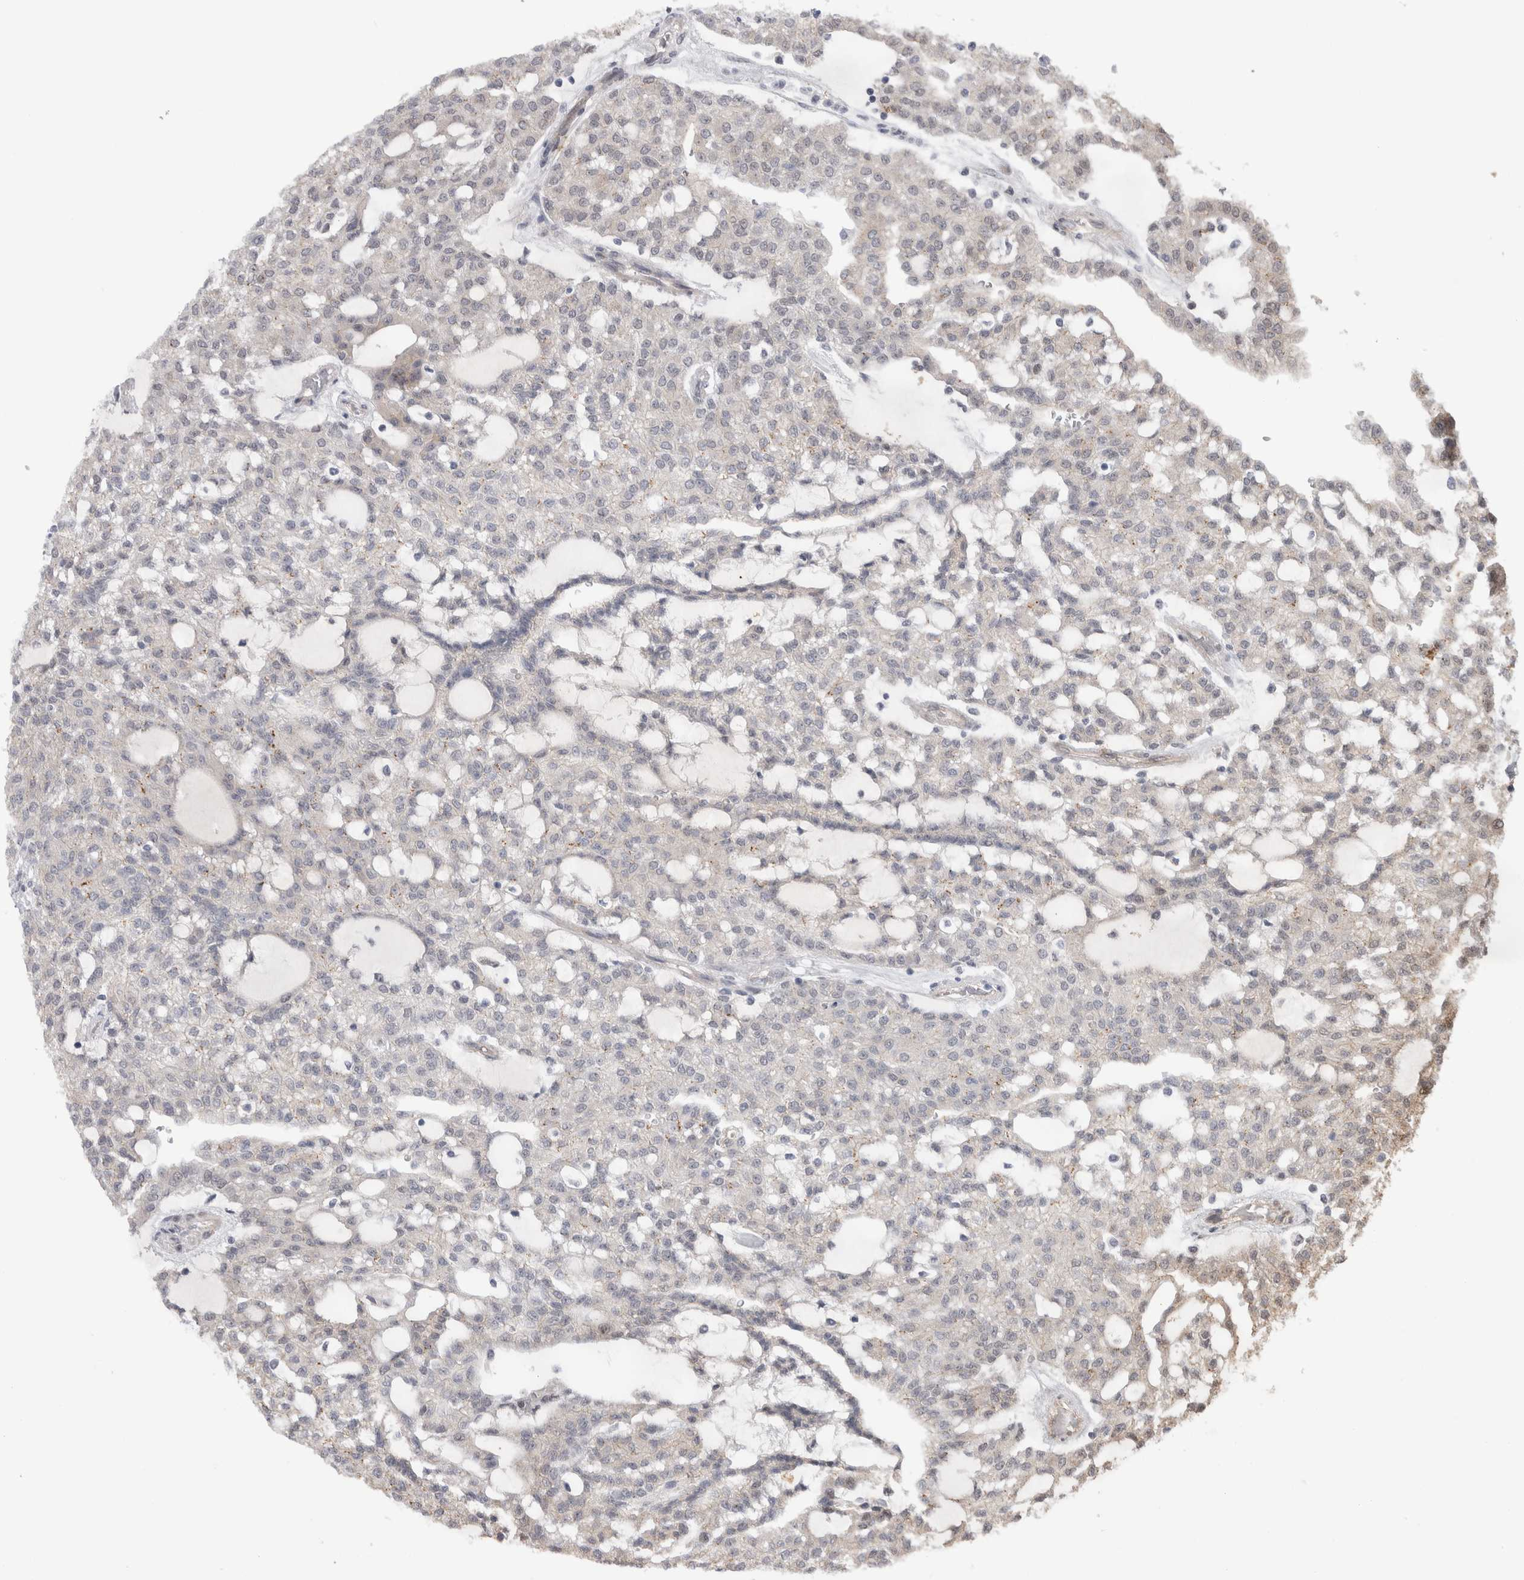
{"staining": {"intensity": "negative", "quantity": "none", "location": "none"}, "tissue": "renal cancer", "cell_type": "Tumor cells", "image_type": "cancer", "snomed": [{"axis": "morphology", "description": "Adenocarcinoma, NOS"}, {"axis": "topography", "description": "Kidney"}], "caption": "This is an immunohistochemistry (IHC) photomicrograph of adenocarcinoma (renal). There is no expression in tumor cells.", "gene": "TAFA5", "patient": {"sex": "male", "age": 63}}